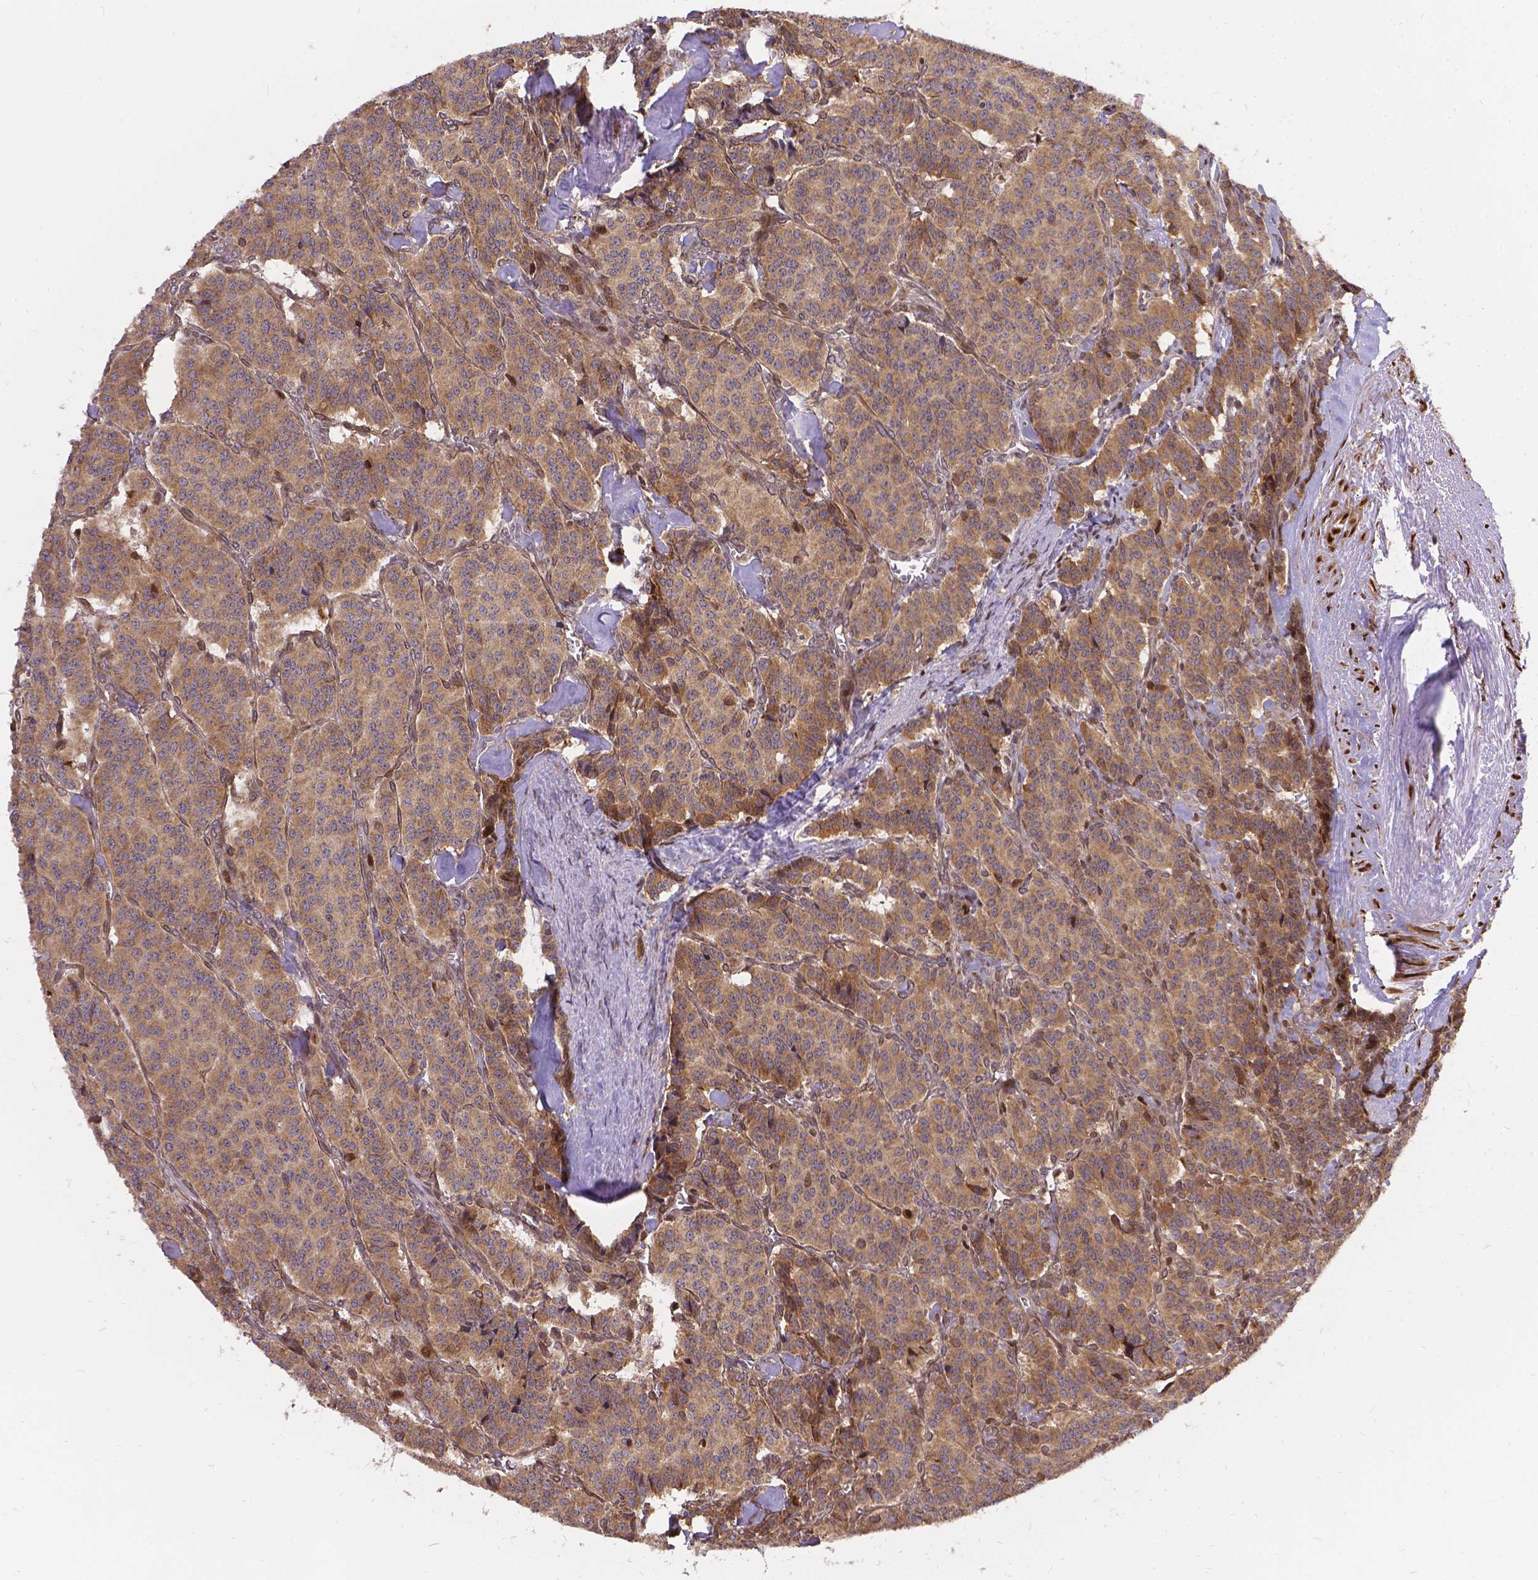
{"staining": {"intensity": "weak", "quantity": ">75%", "location": "cytoplasmic/membranous"}, "tissue": "carcinoid", "cell_type": "Tumor cells", "image_type": "cancer", "snomed": [{"axis": "morphology", "description": "Normal tissue, NOS"}, {"axis": "morphology", "description": "Carcinoid, malignant, NOS"}, {"axis": "topography", "description": "Lung"}], "caption": "Immunohistochemical staining of carcinoid reveals low levels of weak cytoplasmic/membranous protein positivity in approximately >75% of tumor cells. The staining was performed using DAB, with brown indicating positive protein expression. Nuclei are stained blue with hematoxylin.", "gene": "DENND6A", "patient": {"sex": "female", "age": 46}}